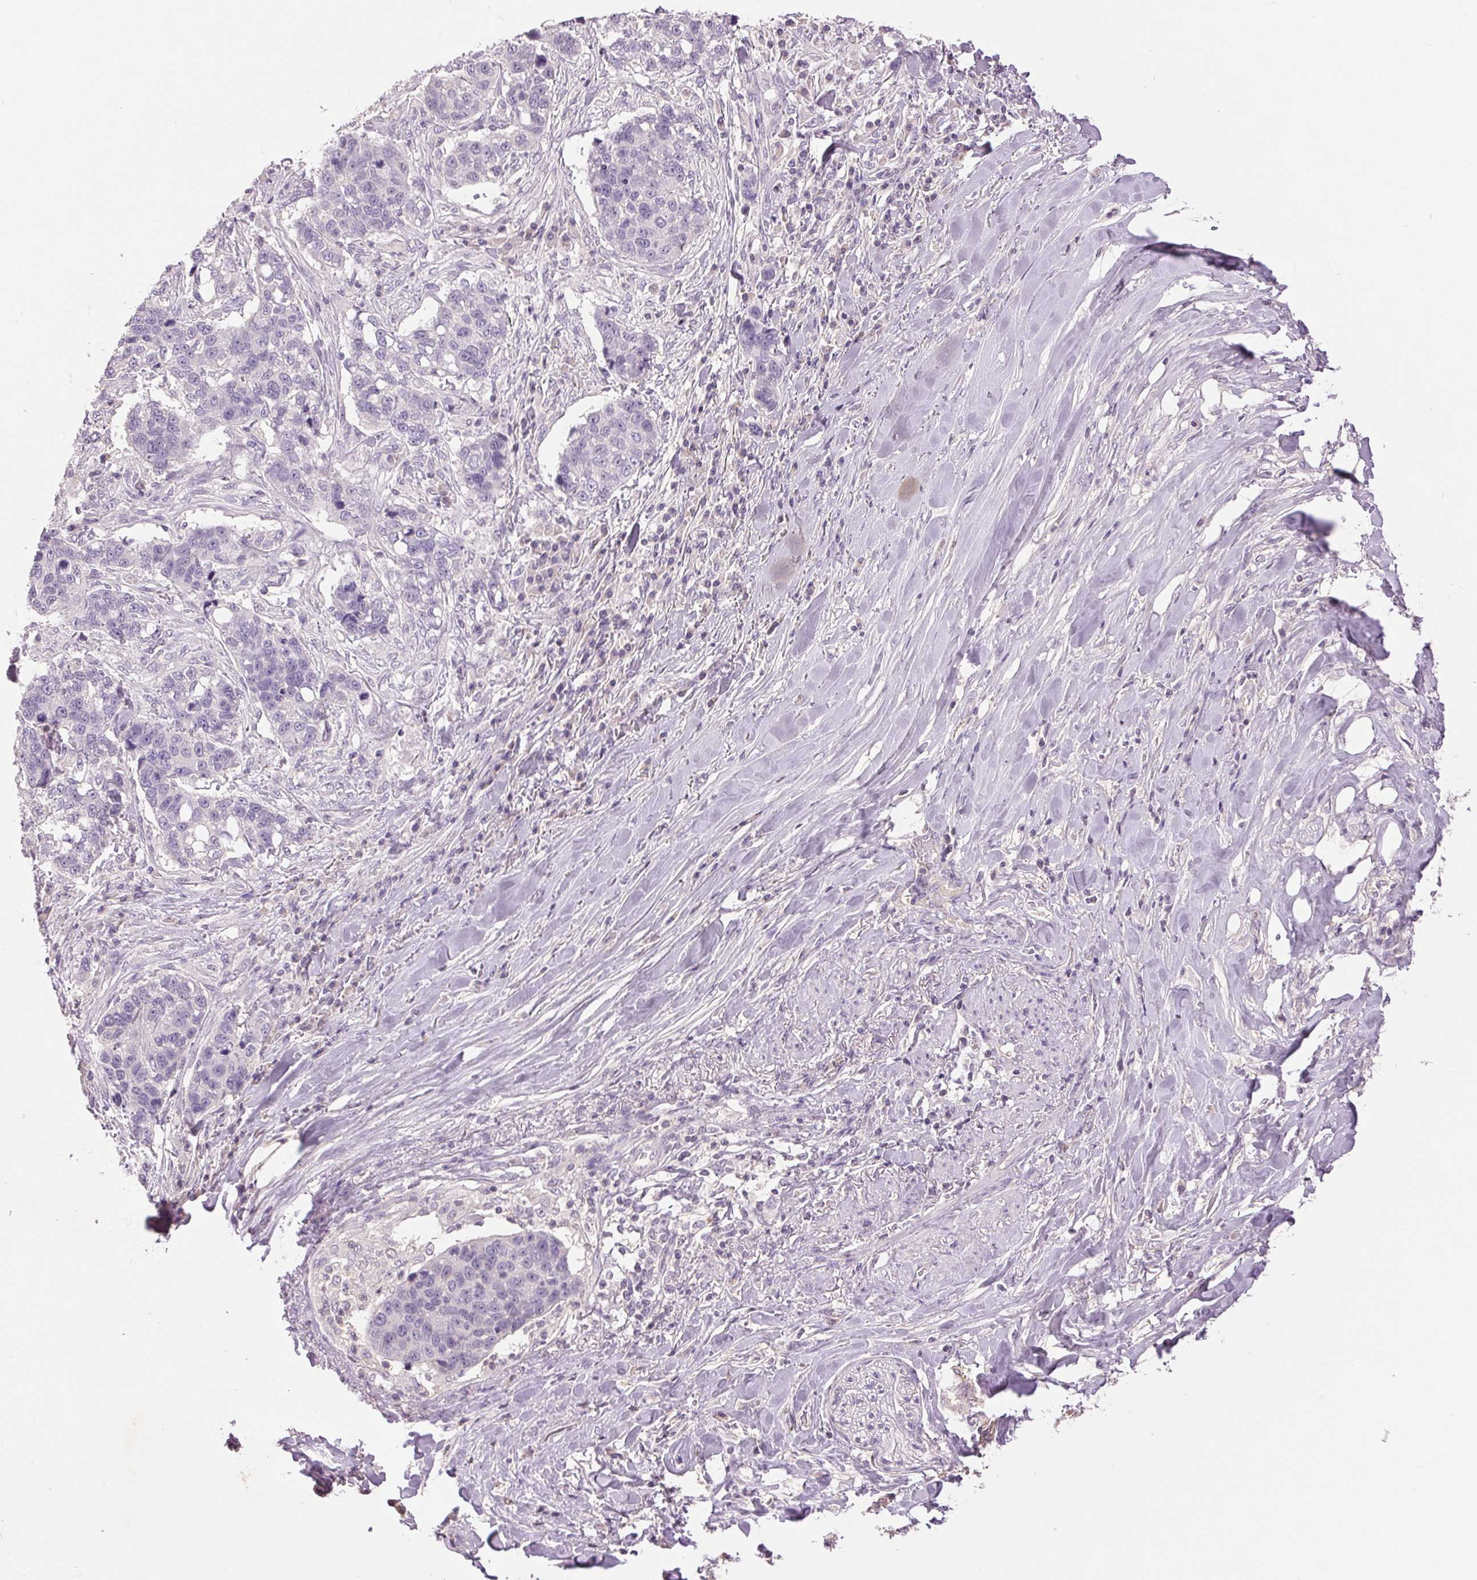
{"staining": {"intensity": "negative", "quantity": "none", "location": "none"}, "tissue": "lung cancer", "cell_type": "Tumor cells", "image_type": "cancer", "snomed": [{"axis": "morphology", "description": "Squamous cell carcinoma, NOS"}, {"axis": "topography", "description": "Lymph node"}, {"axis": "topography", "description": "Lung"}], "caption": "Immunohistochemistry photomicrograph of human lung squamous cell carcinoma stained for a protein (brown), which exhibits no staining in tumor cells.", "gene": "FXYD4", "patient": {"sex": "male", "age": 61}}